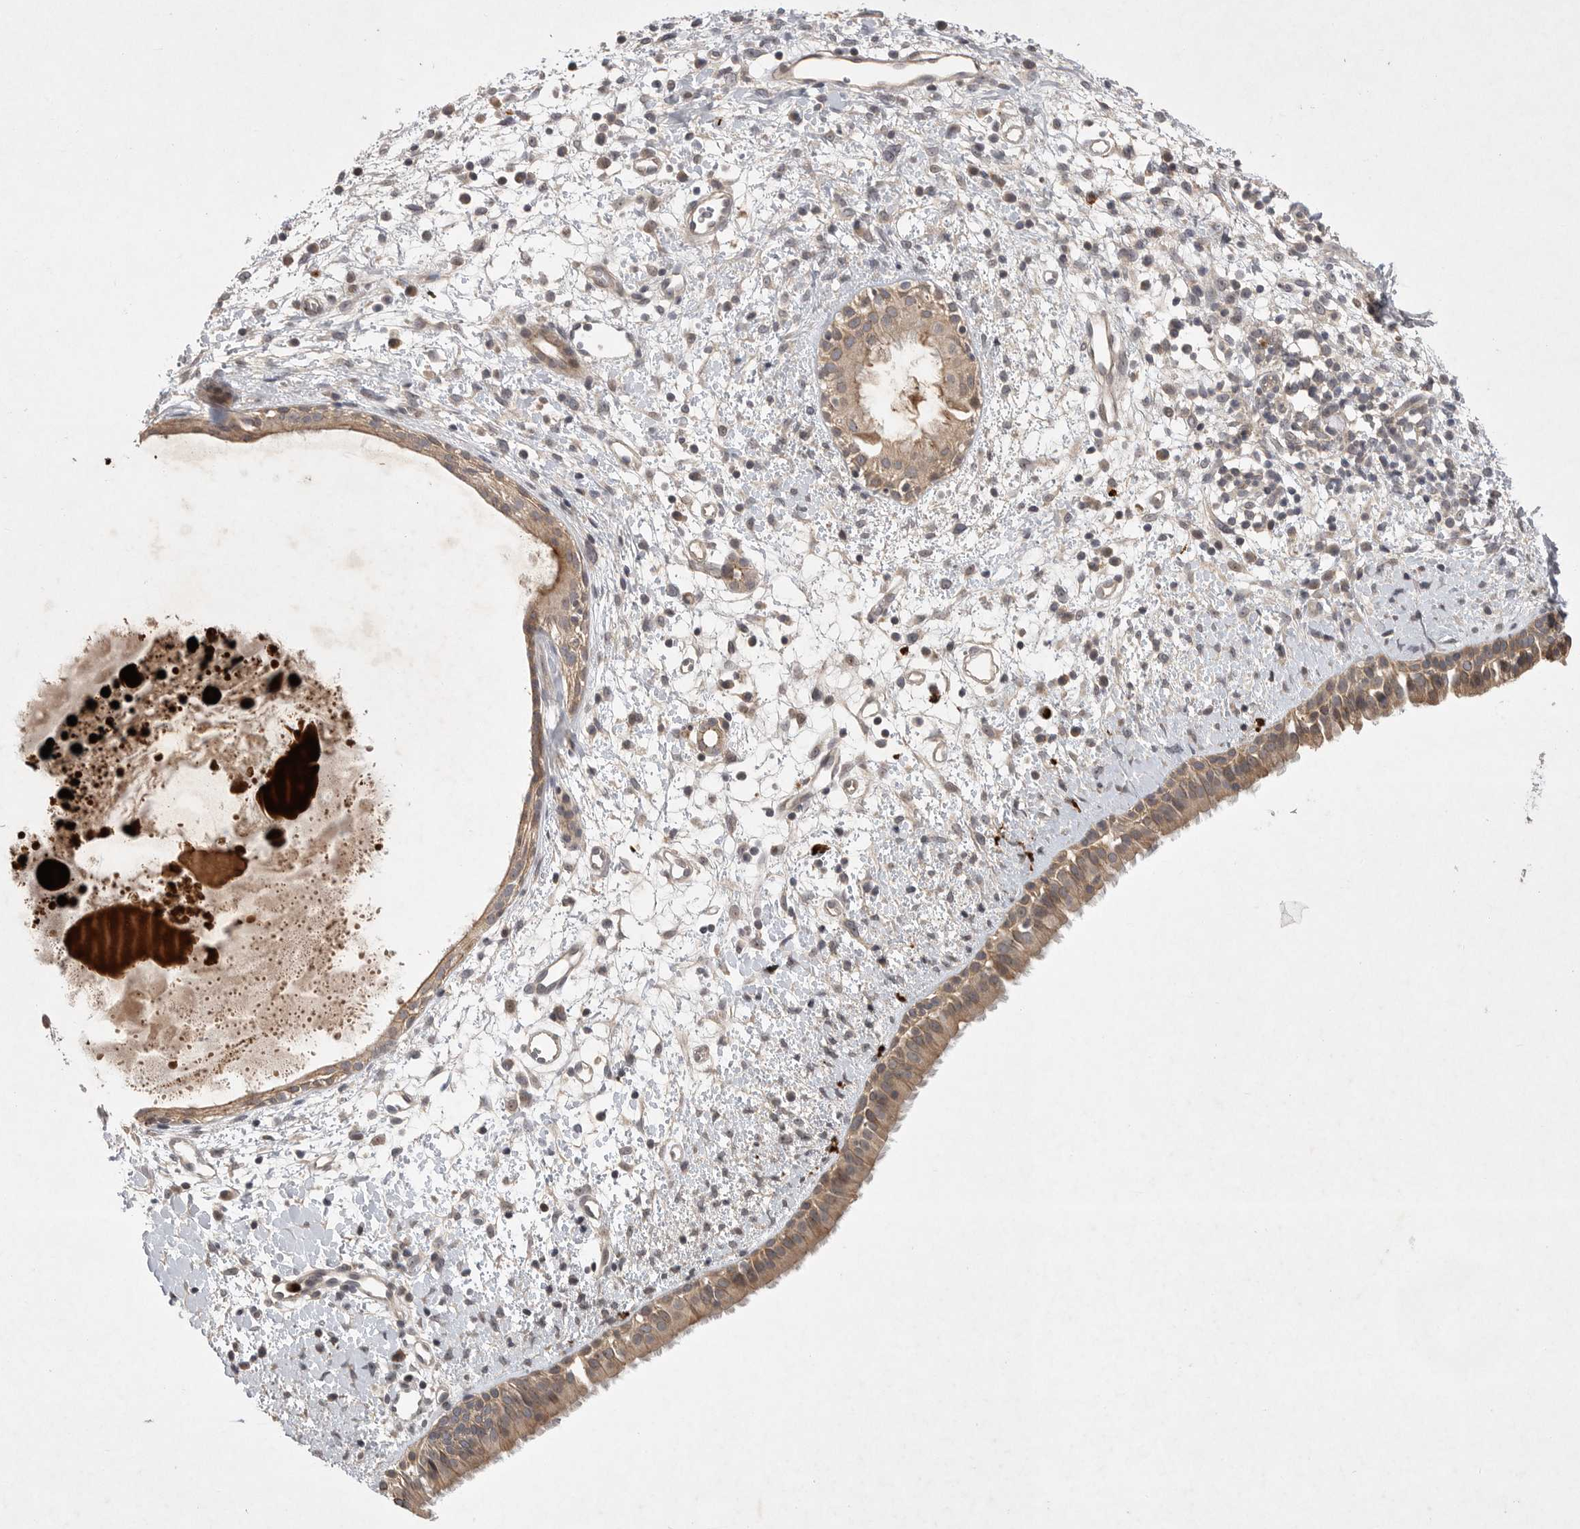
{"staining": {"intensity": "weak", "quantity": ">75%", "location": "cytoplasmic/membranous"}, "tissue": "nasopharynx", "cell_type": "Respiratory epithelial cells", "image_type": "normal", "snomed": [{"axis": "morphology", "description": "Normal tissue, NOS"}, {"axis": "topography", "description": "Nasopharynx"}], "caption": "Immunohistochemical staining of normal human nasopharynx exhibits low levels of weak cytoplasmic/membranous staining in about >75% of respiratory epithelial cells.", "gene": "UBE3D", "patient": {"sex": "male", "age": 22}}